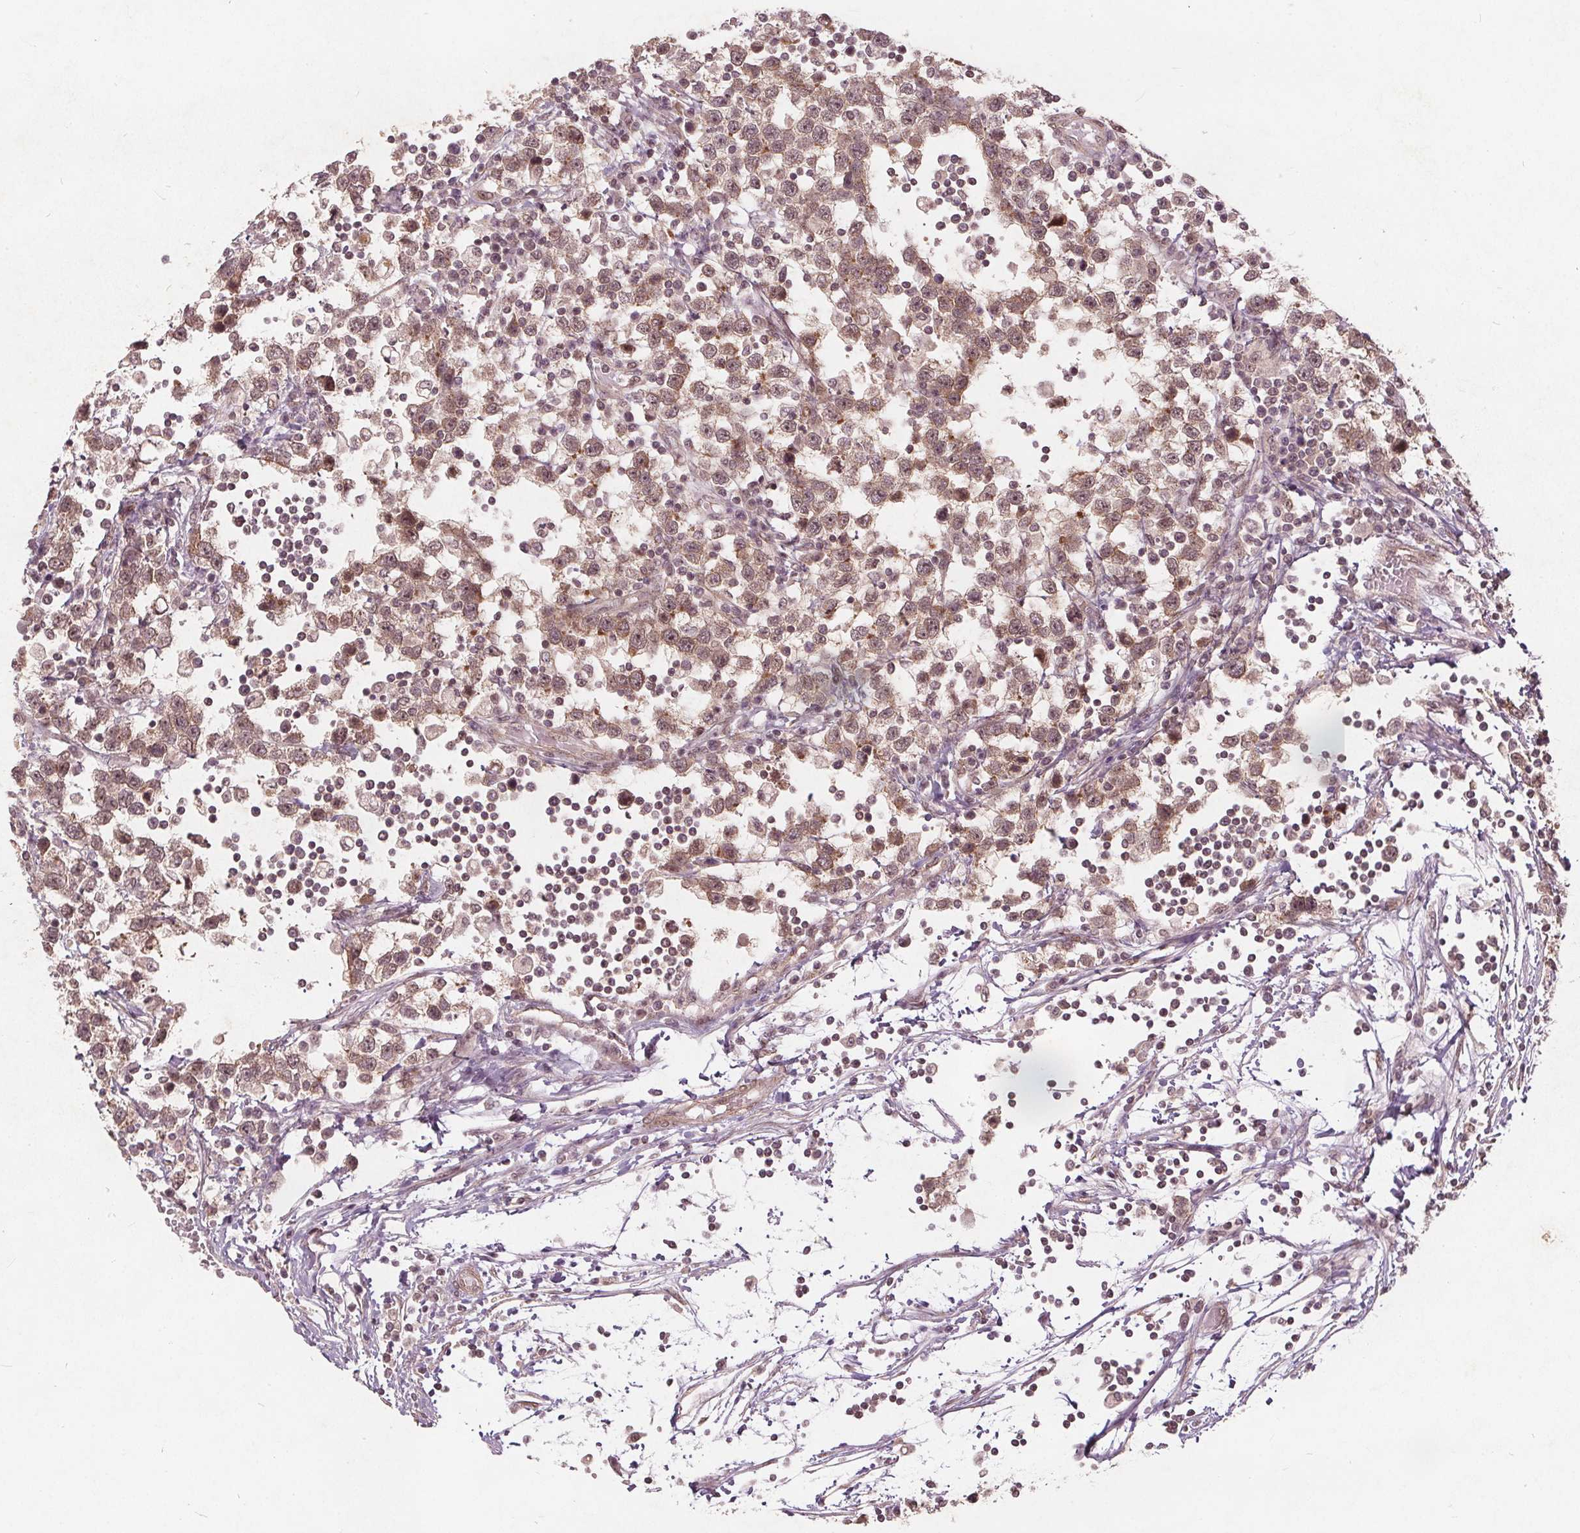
{"staining": {"intensity": "moderate", "quantity": ">75%", "location": "cytoplasmic/membranous,nuclear"}, "tissue": "testis cancer", "cell_type": "Tumor cells", "image_type": "cancer", "snomed": [{"axis": "morphology", "description": "Seminoma, NOS"}, {"axis": "topography", "description": "Testis"}], "caption": "Testis cancer stained for a protein displays moderate cytoplasmic/membranous and nuclear positivity in tumor cells. (DAB = brown stain, brightfield microscopy at high magnification).", "gene": "PPP1CB", "patient": {"sex": "male", "age": 34}}